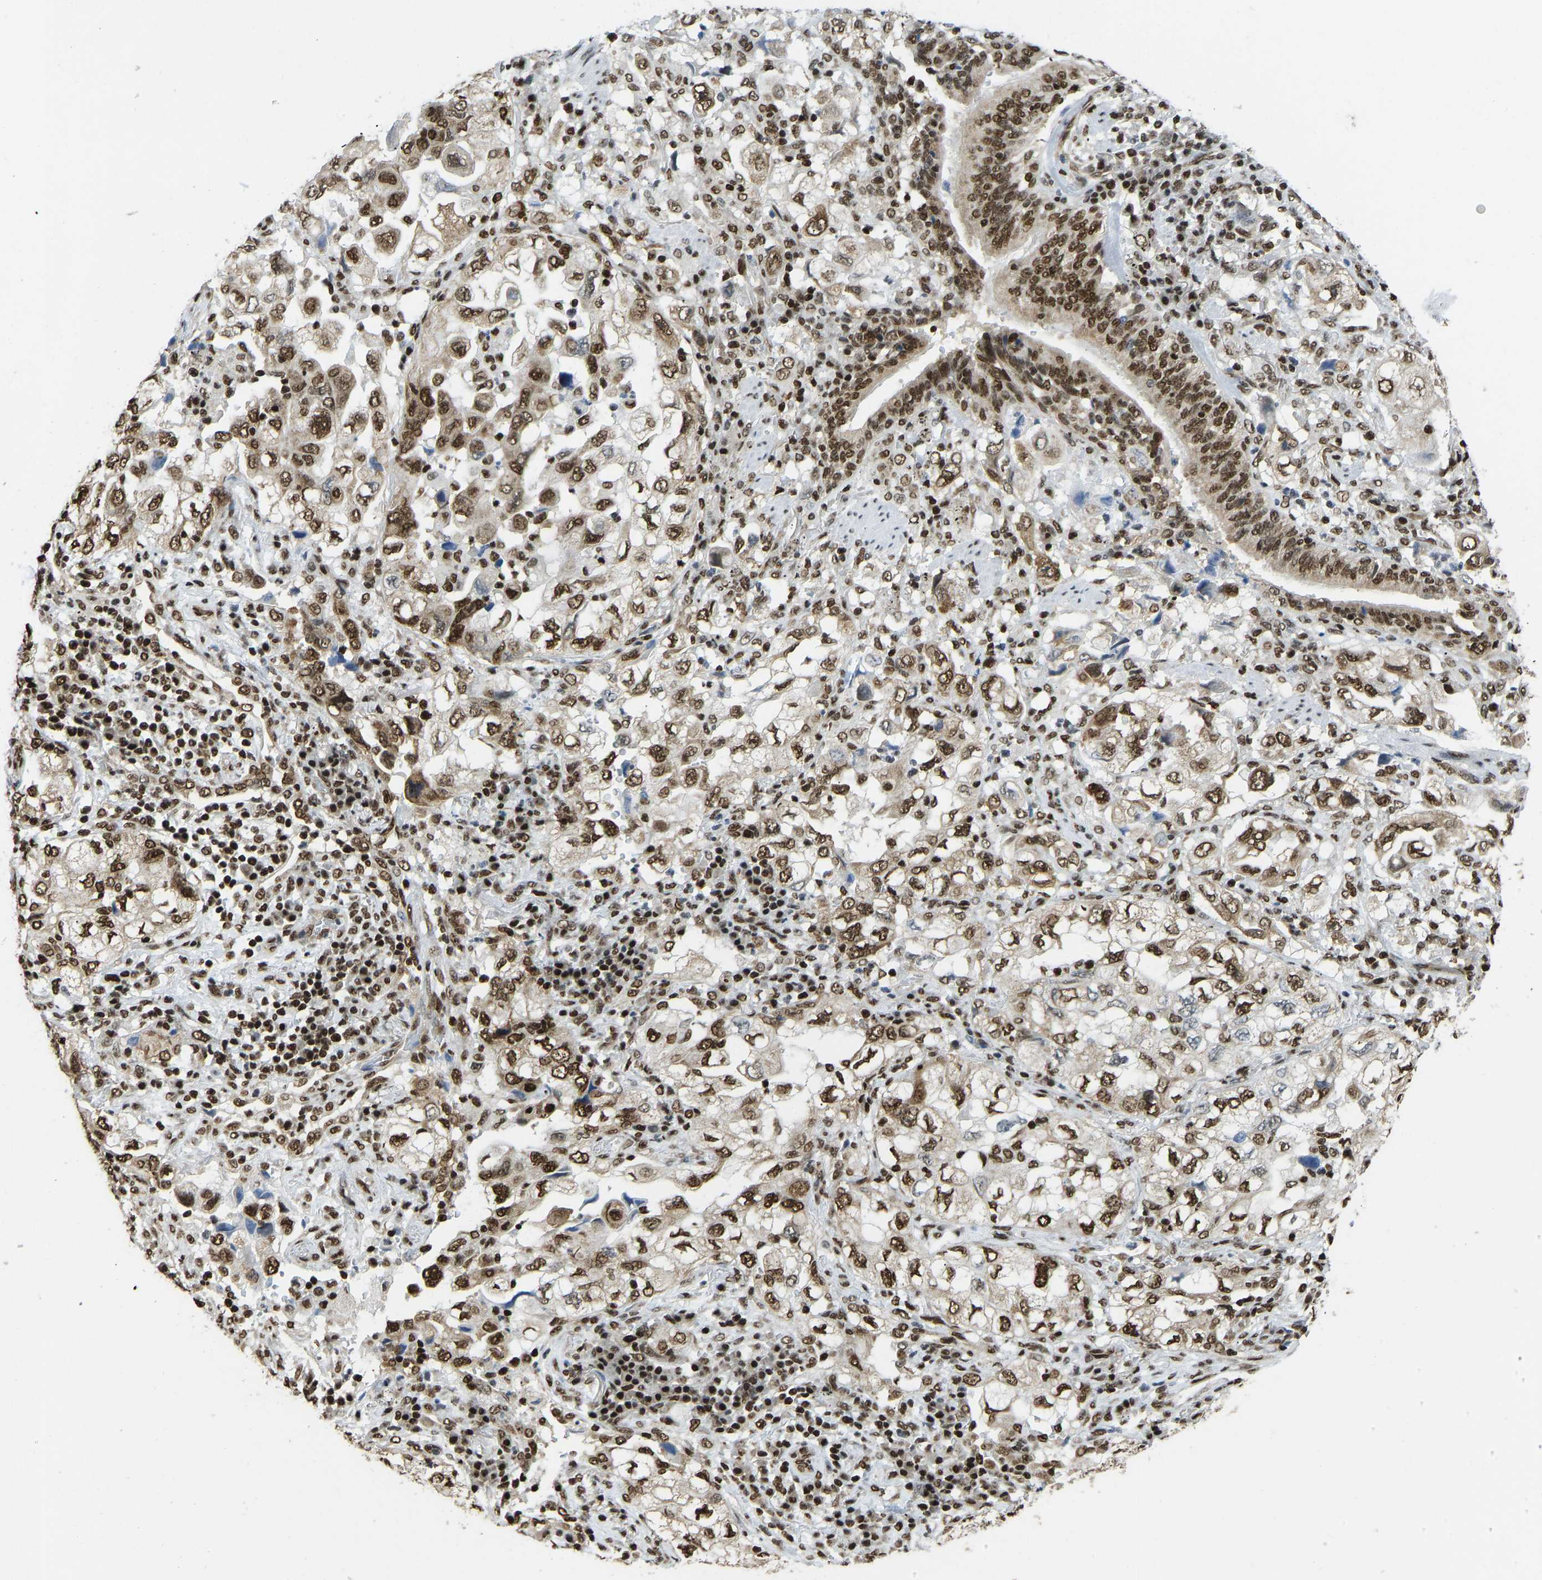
{"staining": {"intensity": "strong", "quantity": ">75%", "location": "nuclear"}, "tissue": "lung cancer", "cell_type": "Tumor cells", "image_type": "cancer", "snomed": [{"axis": "morphology", "description": "Adenocarcinoma, NOS"}, {"axis": "topography", "description": "Lung"}], "caption": "Human adenocarcinoma (lung) stained for a protein (brown) demonstrates strong nuclear positive expression in approximately >75% of tumor cells.", "gene": "ZSCAN20", "patient": {"sex": "male", "age": 64}}